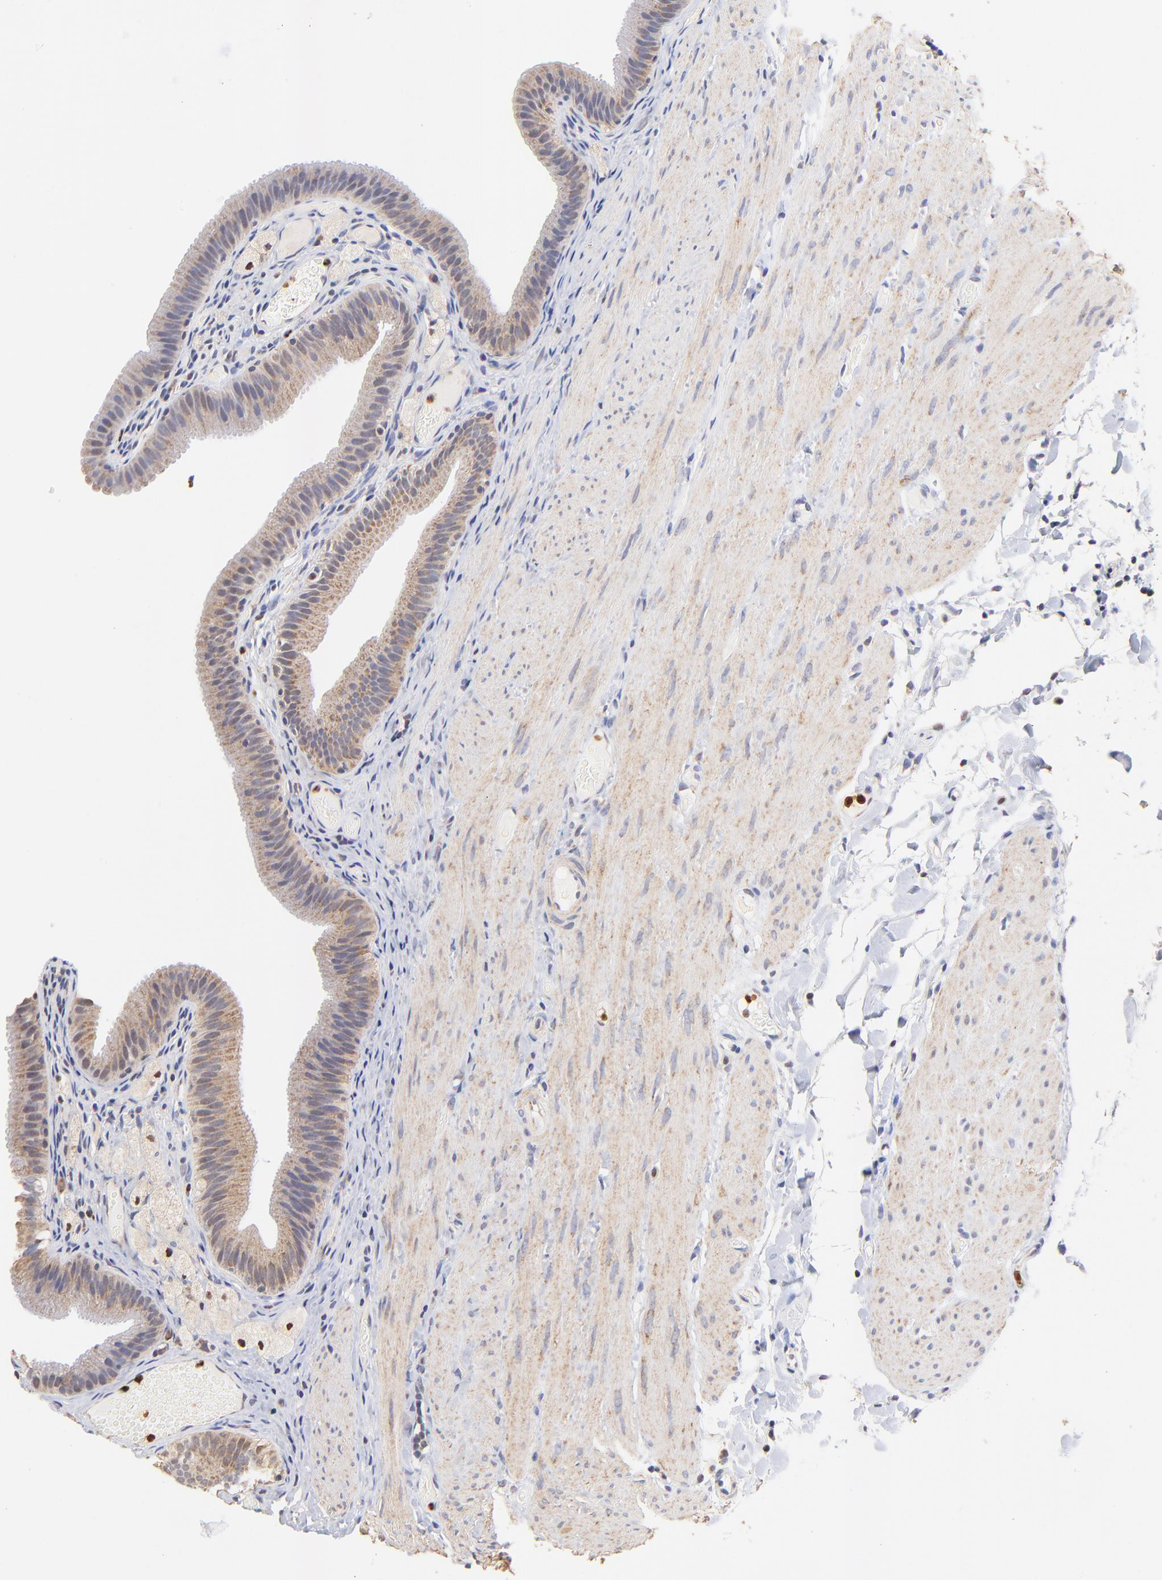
{"staining": {"intensity": "weak", "quantity": ">75%", "location": "cytoplasmic/membranous"}, "tissue": "gallbladder", "cell_type": "Glandular cells", "image_type": "normal", "snomed": [{"axis": "morphology", "description": "Normal tissue, NOS"}, {"axis": "topography", "description": "Gallbladder"}], "caption": "A high-resolution image shows IHC staining of normal gallbladder, which demonstrates weak cytoplasmic/membranous expression in approximately >75% of glandular cells. The protein of interest is stained brown, and the nuclei are stained in blue (DAB (3,3'-diaminobenzidine) IHC with brightfield microscopy, high magnification).", "gene": "BBOF1", "patient": {"sex": "female", "age": 24}}